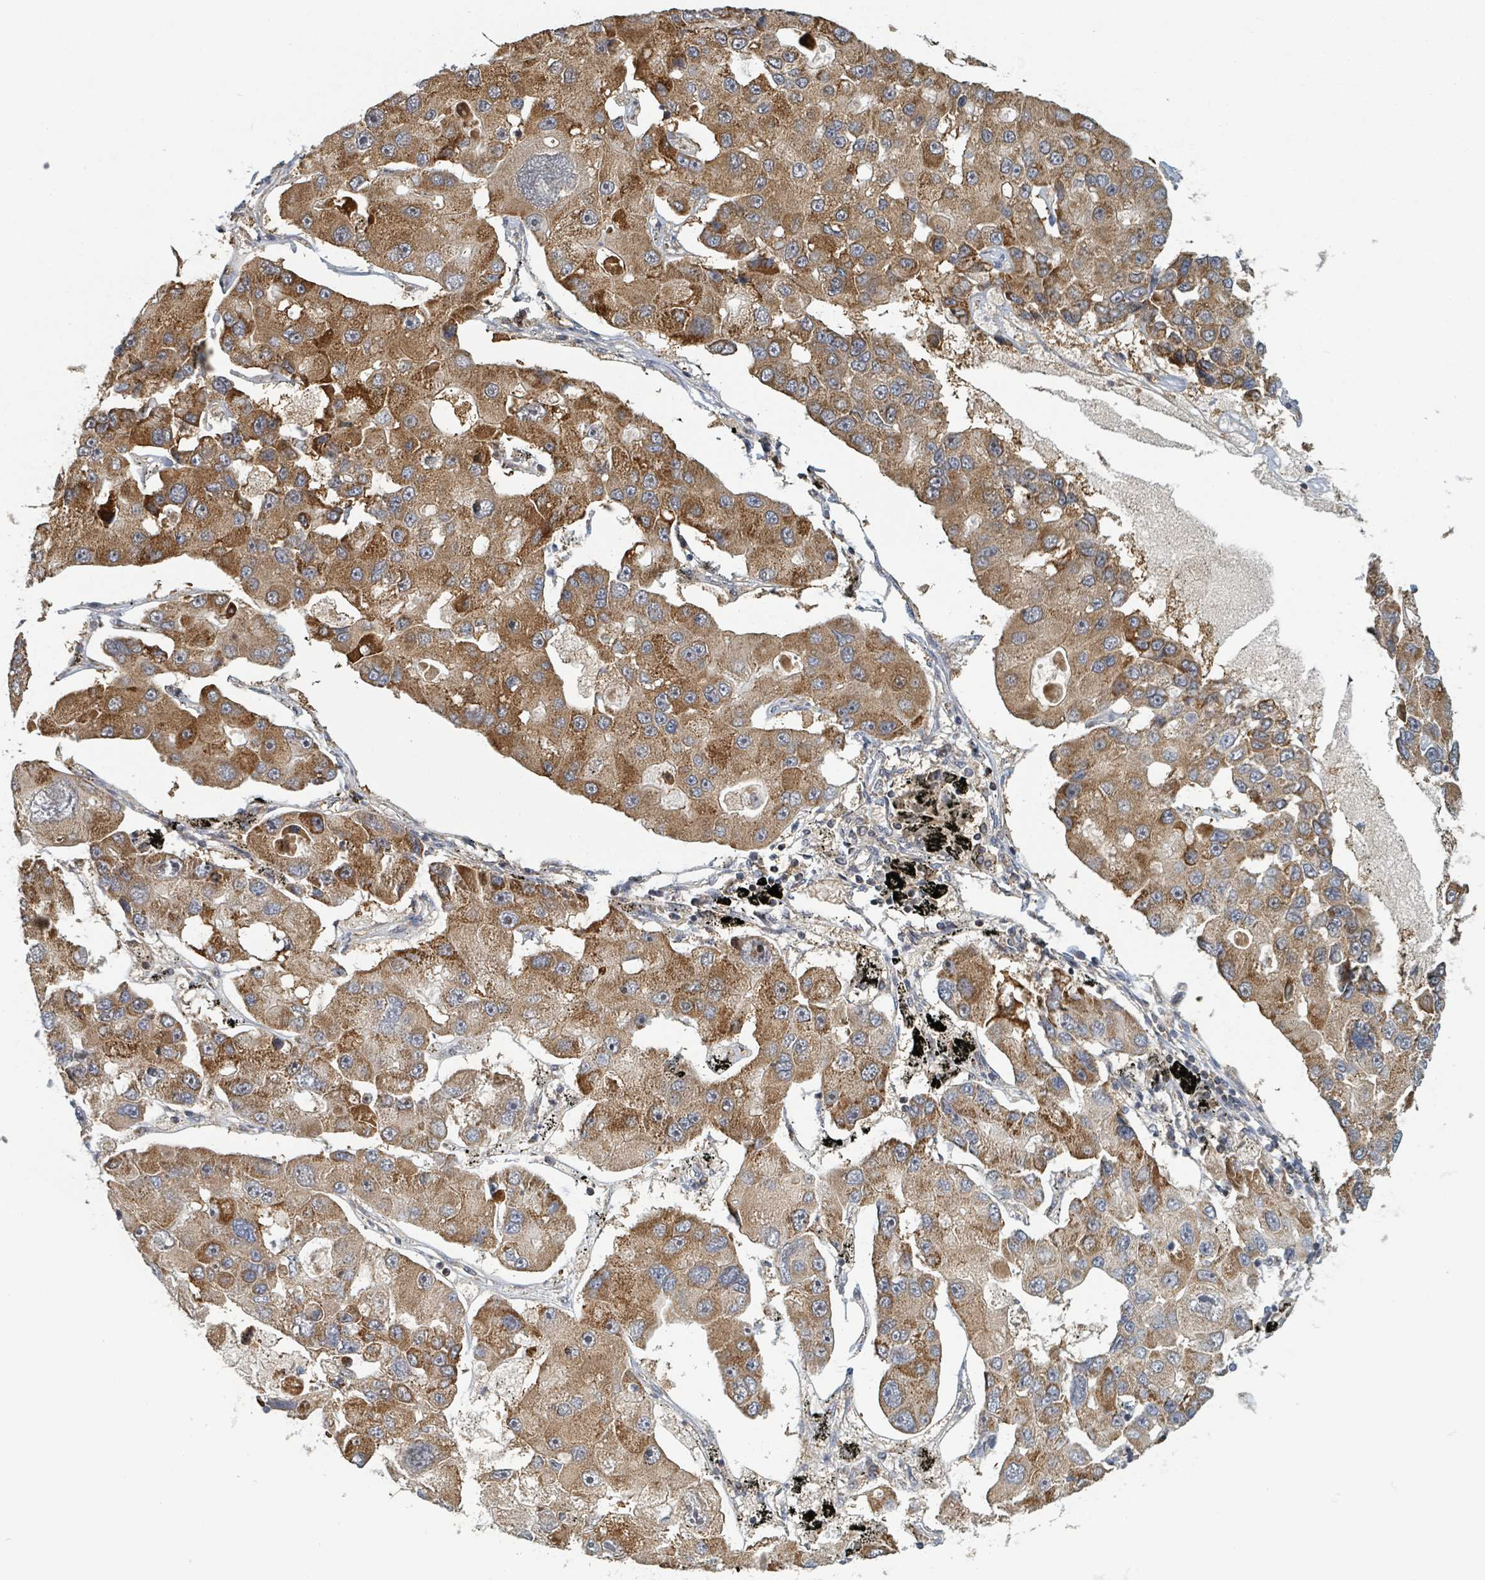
{"staining": {"intensity": "strong", "quantity": ">75%", "location": "cytoplasmic/membranous"}, "tissue": "lung cancer", "cell_type": "Tumor cells", "image_type": "cancer", "snomed": [{"axis": "morphology", "description": "Adenocarcinoma, NOS"}, {"axis": "topography", "description": "Lung"}], "caption": "IHC photomicrograph of neoplastic tissue: lung cancer stained using immunohistochemistry displays high levels of strong protein expression localized specifically in the cytoplasmic/membranous of tumor cells, appearing as a cytoplasmic/membranous brown color.", "gene": "HIVEP1", "patient": {"sex": "female", "age": 54}}